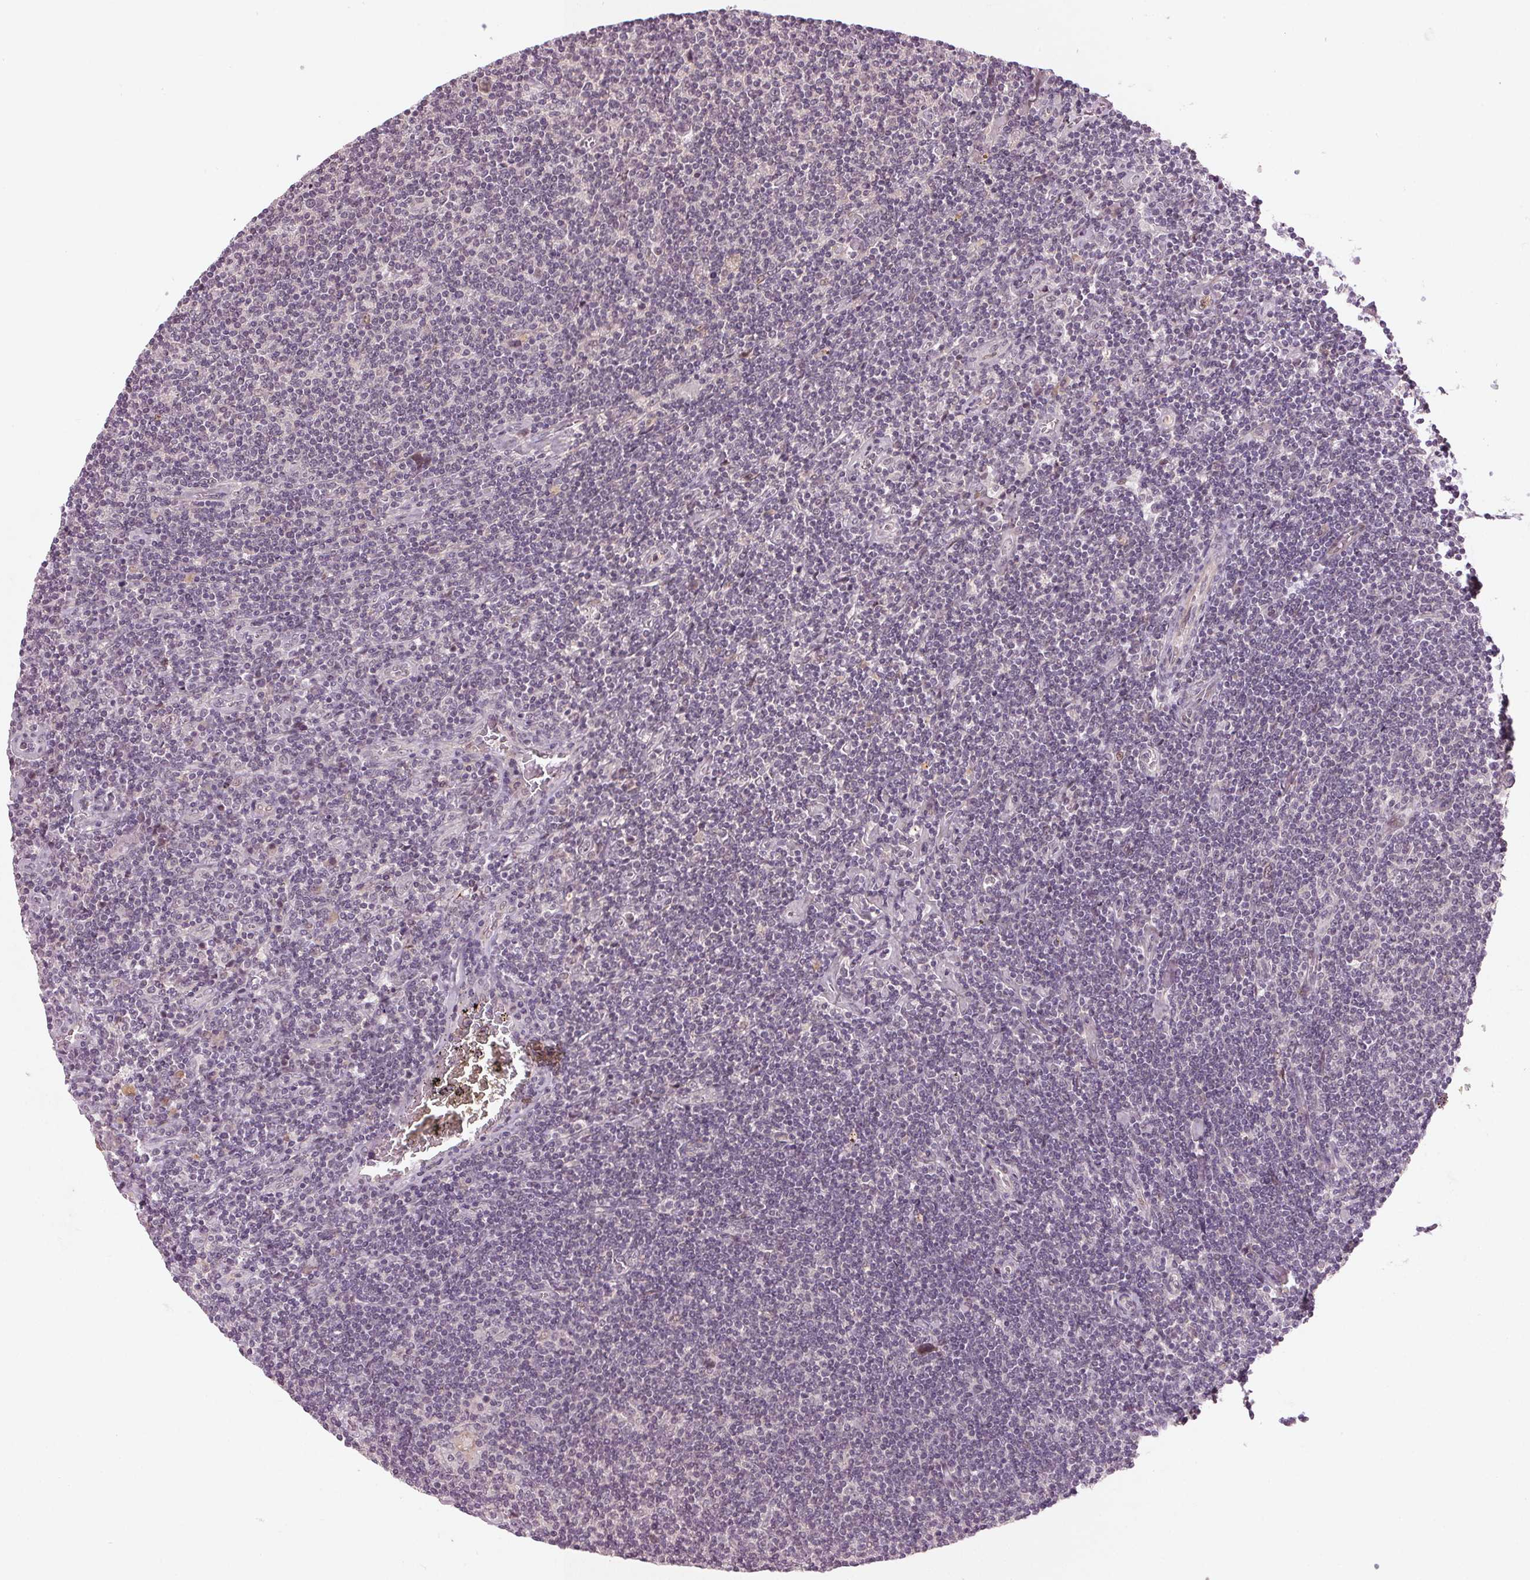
{"staining": {"intensity": "negative", "quantity": "none", "location": "none"}, "tissue": "lymphoma", "cell_type": "Tumor cells", "image_type": "cancer", "snomed": [{"axis": "morphology", "description": "Hodgkin's disease, NOS"}, {"axis": "topography", "description": "Lymph node"}], "caption": "Histopathology image shows no significant protein expression in tumor cells of lymphoma.", "gene": "TUB", "patient": {"sex": "male", "age": 40}}